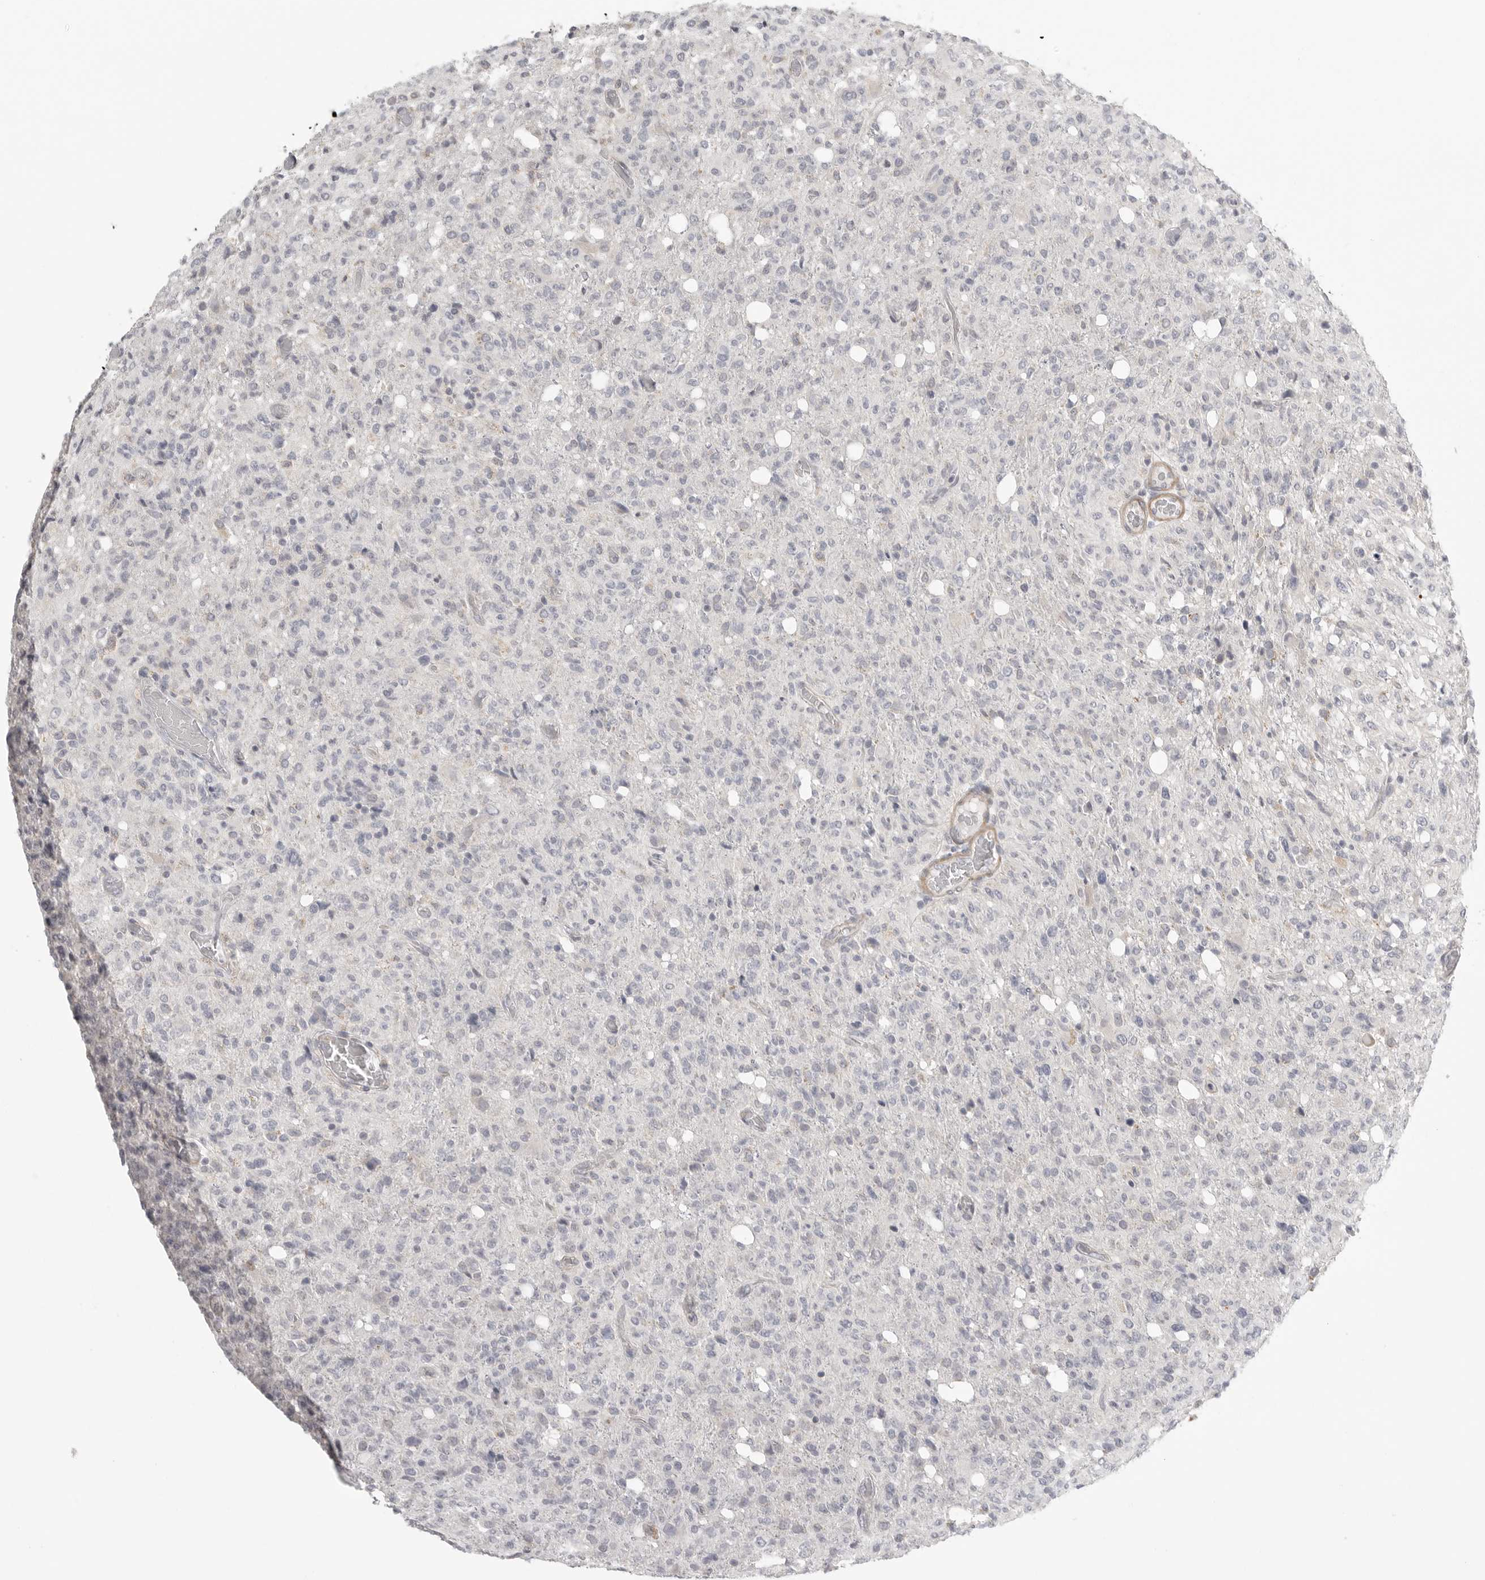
{"staining": {"intensity": "negative", "quantity": "none", "location": "none"}, "tissue": "glioma", "cell_type": "Tumor cells", "image_type": "cancer", "snomed": [{"axis": "morphology", "description": "Glioma, malignant, High grade"}, {"axis": "topography", "description": "Brain"}], "caption": "IHC of glioma demonstrates no positivity in tumor cells.", "gene": "STAB2", "patient": {"sex": "female", "age": 57}}